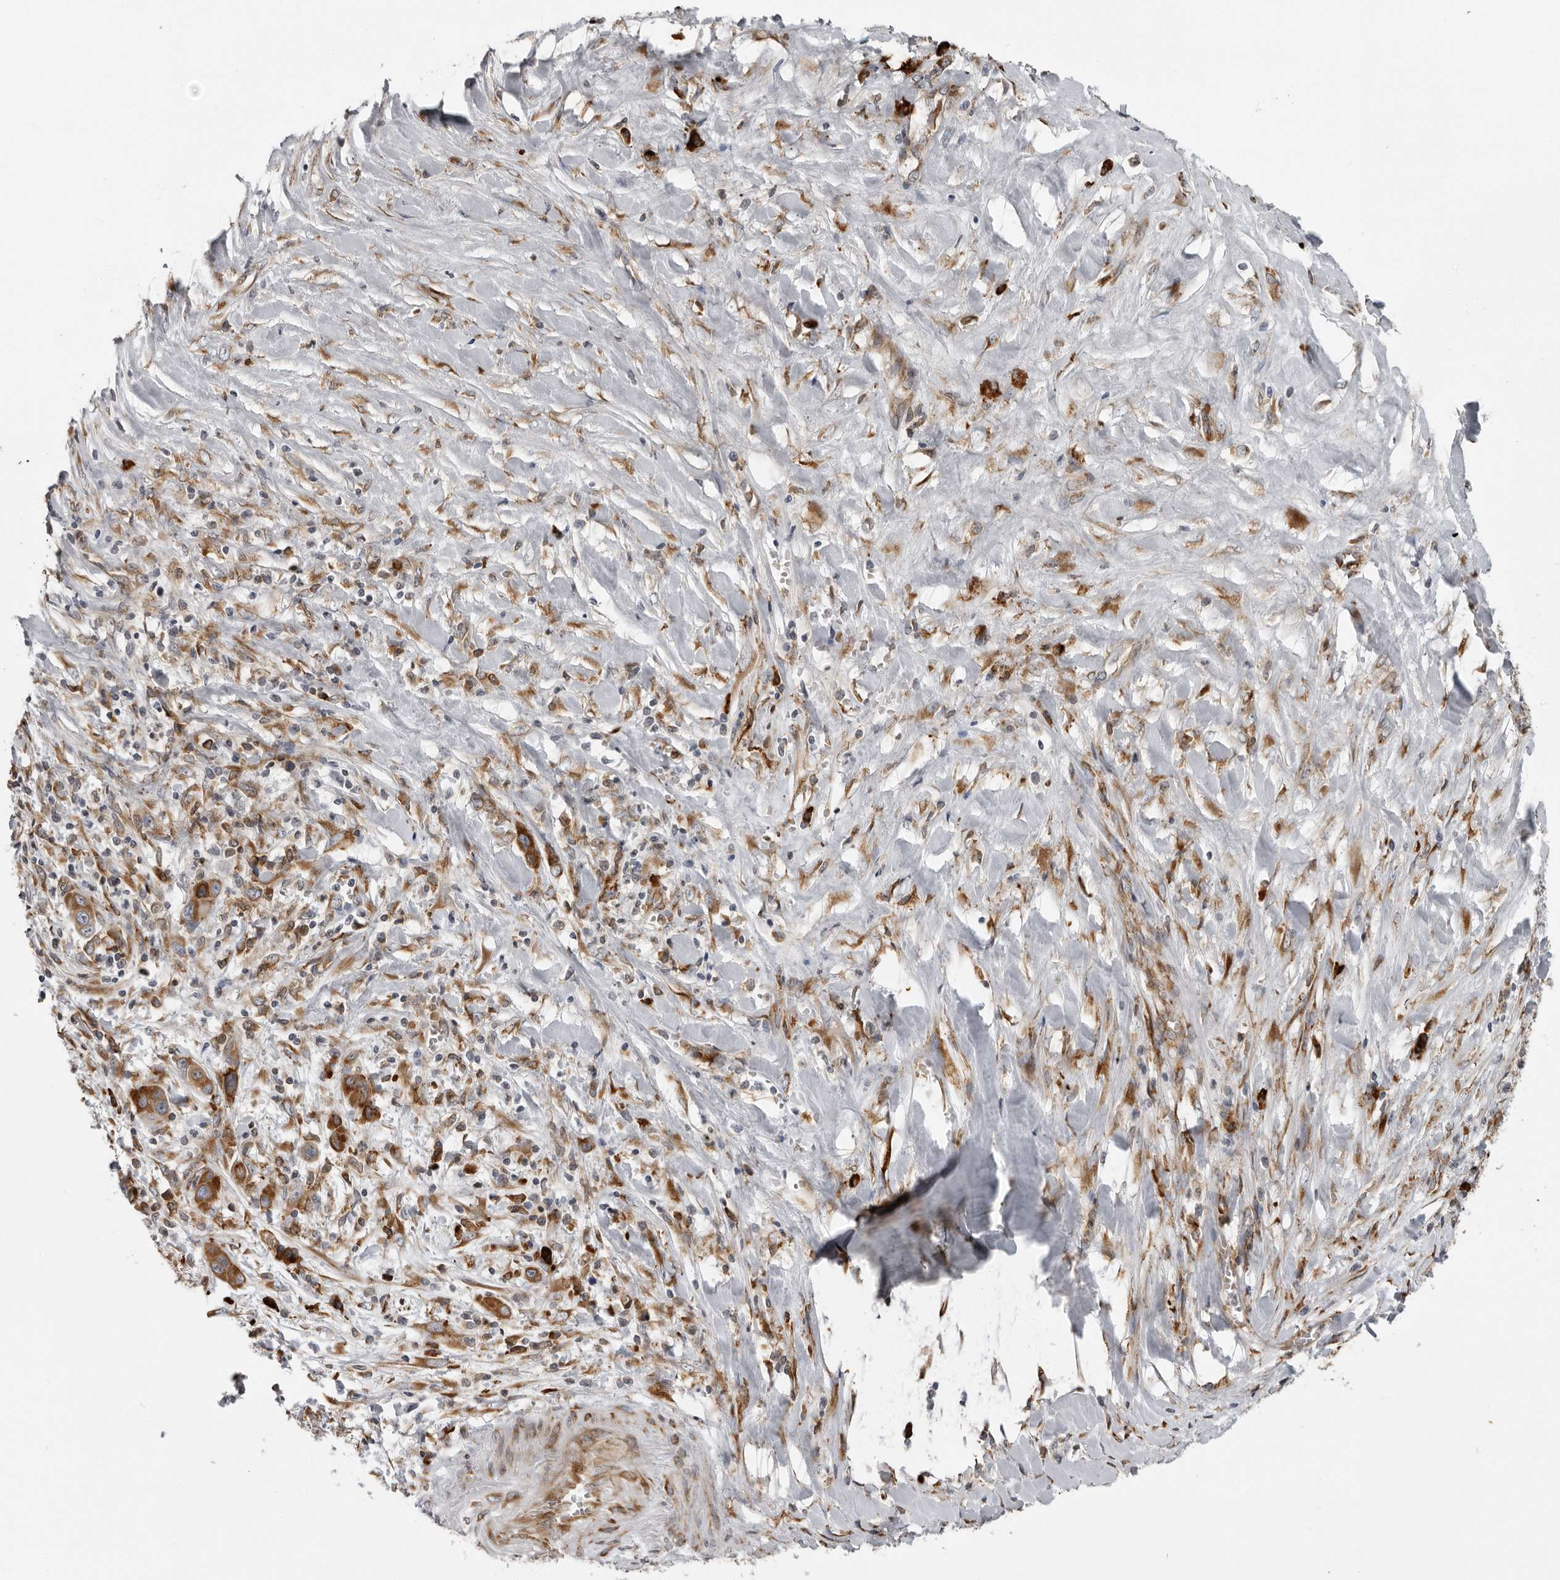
{"staining": {"intensity": "strong", "quantity": ">75%", "location": "cytoplasmic/membranous"}, "tissue": "liver cancer", "cell_type": "Tumor cells", "image_type": "cancer", "snomed": [{"axis": "morphology", "description": "Cholangiocarcinoma"}, {"axis": "topography", "description": "Liver"}], "caption": "A micrograph of human liver cancer (cholangiocarcinoma) stained for a protein shows strong cytoplasmic/membranous brown staining in tumor cells. (DAB (3,3'-diaminobenzidine) IHC with brightfield microscopy, high magnification).", "gene": "ALPK2", "patient": {"sex": "female", "age": 52}}